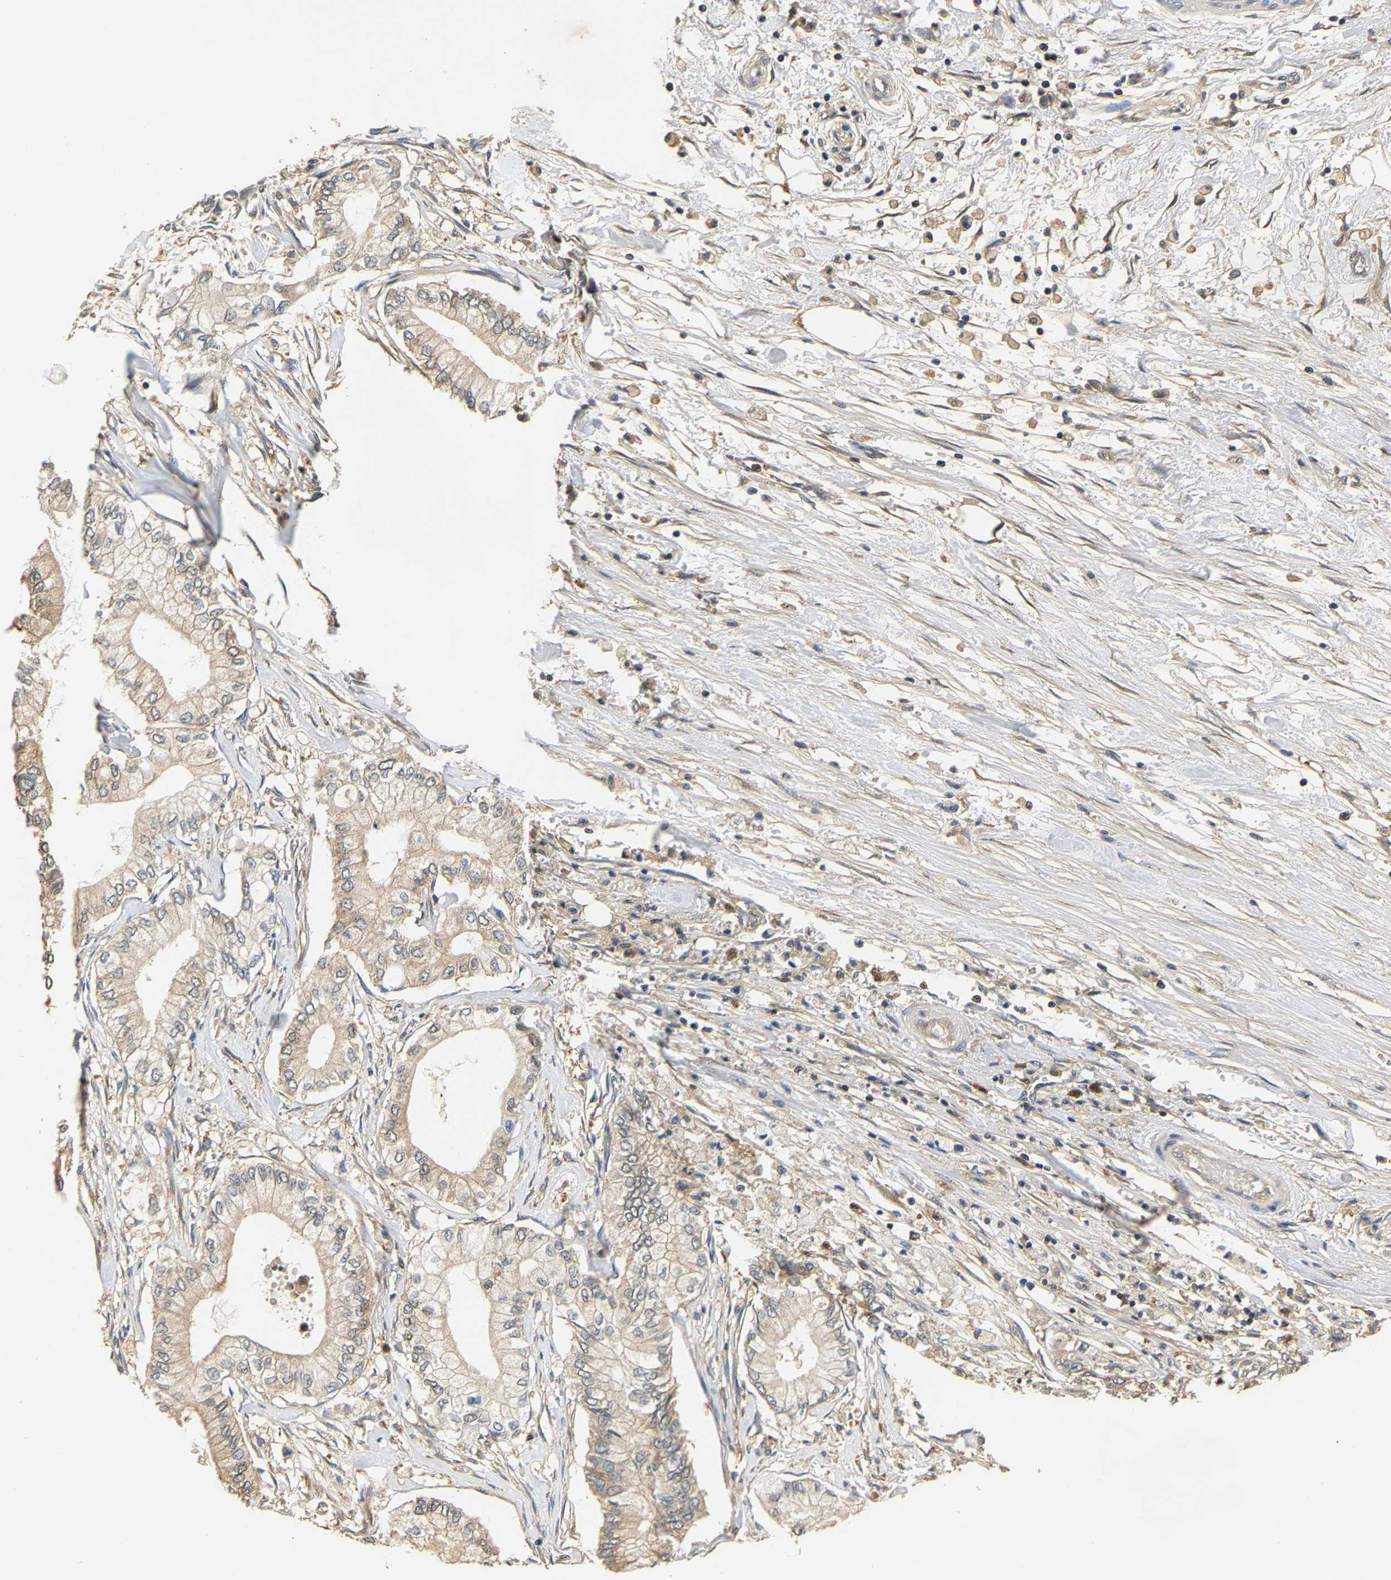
{"staining": {"intensity": "weak", "quantity": ">75%", "location": "cytoplasmic/membranous"}, "tissue": "pancreatic cancer", "cell_type": "Tumor cells", "image_type": "cancer", "snomed": [{"axis": "morphology", "description": "Adenocarcinoma, NOS"}, {"axis": "topography", "description": "Pancreas"}], "caption": "The histopathology image shows a brown stain indicating the presence of a protein in the cytoplasmic/membranous of tumor cells in pancreatic adenocarcinoma.", "gene": "GPI", "patient": {"sex": "male", "age": 55}}